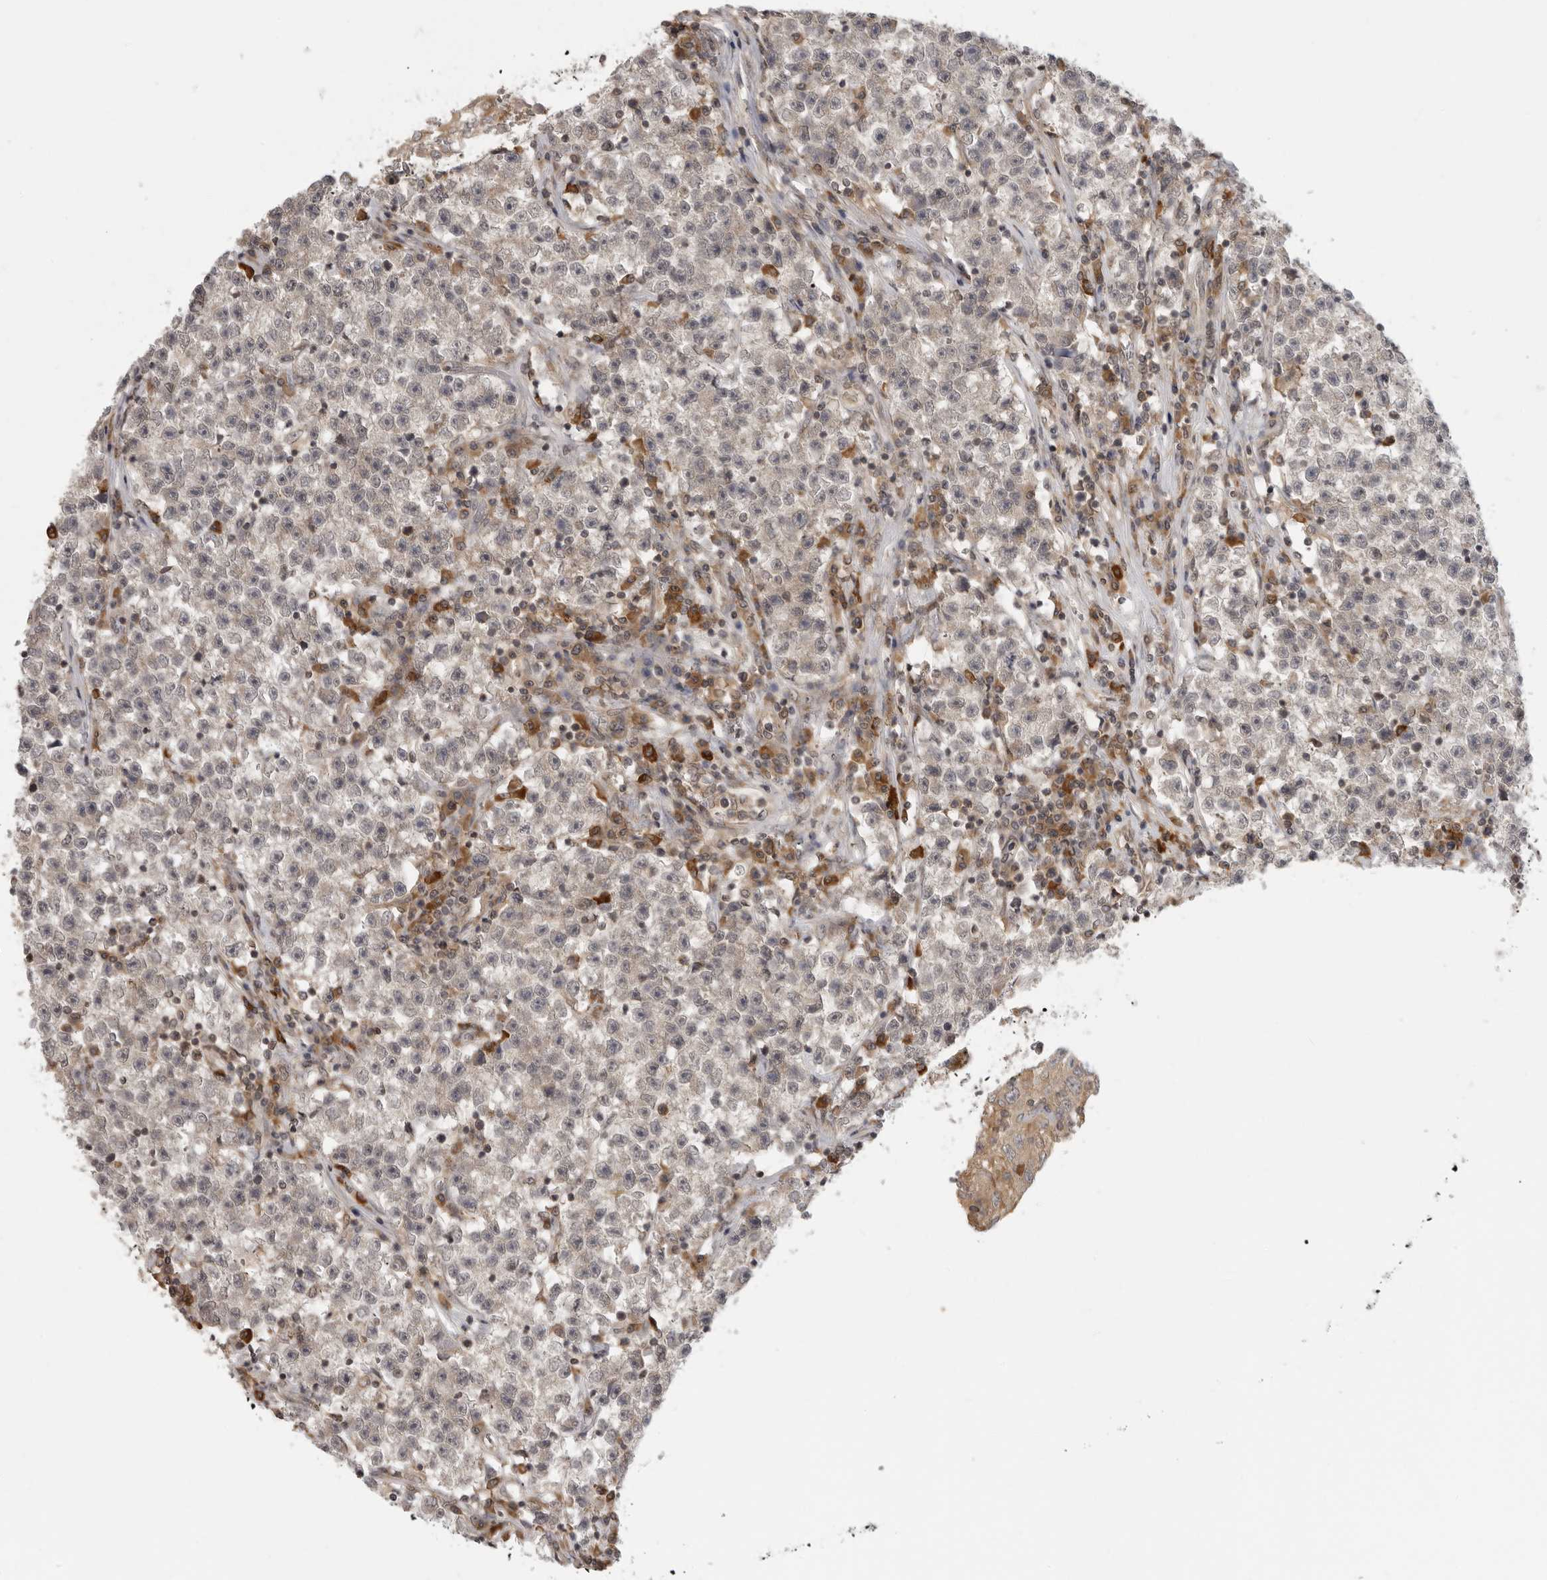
{"staining": {"intensity": "negative", "quantity": "none", "location": "none"}, "tissue": "testis cancer", "cell_type": "Tumor cells", "image_type": "cancer", "snomed": [{"axis": "morphology", "description": "Seminoma, NOS"}, {"axis": "topography", "description": "Testis"}], "caption": "The IHC micrograph has no significant positivity in tumor cells of testis seminoma tissue.", "gene": "PRRC2A", "patient": {"sex": "male", "age": 22}}